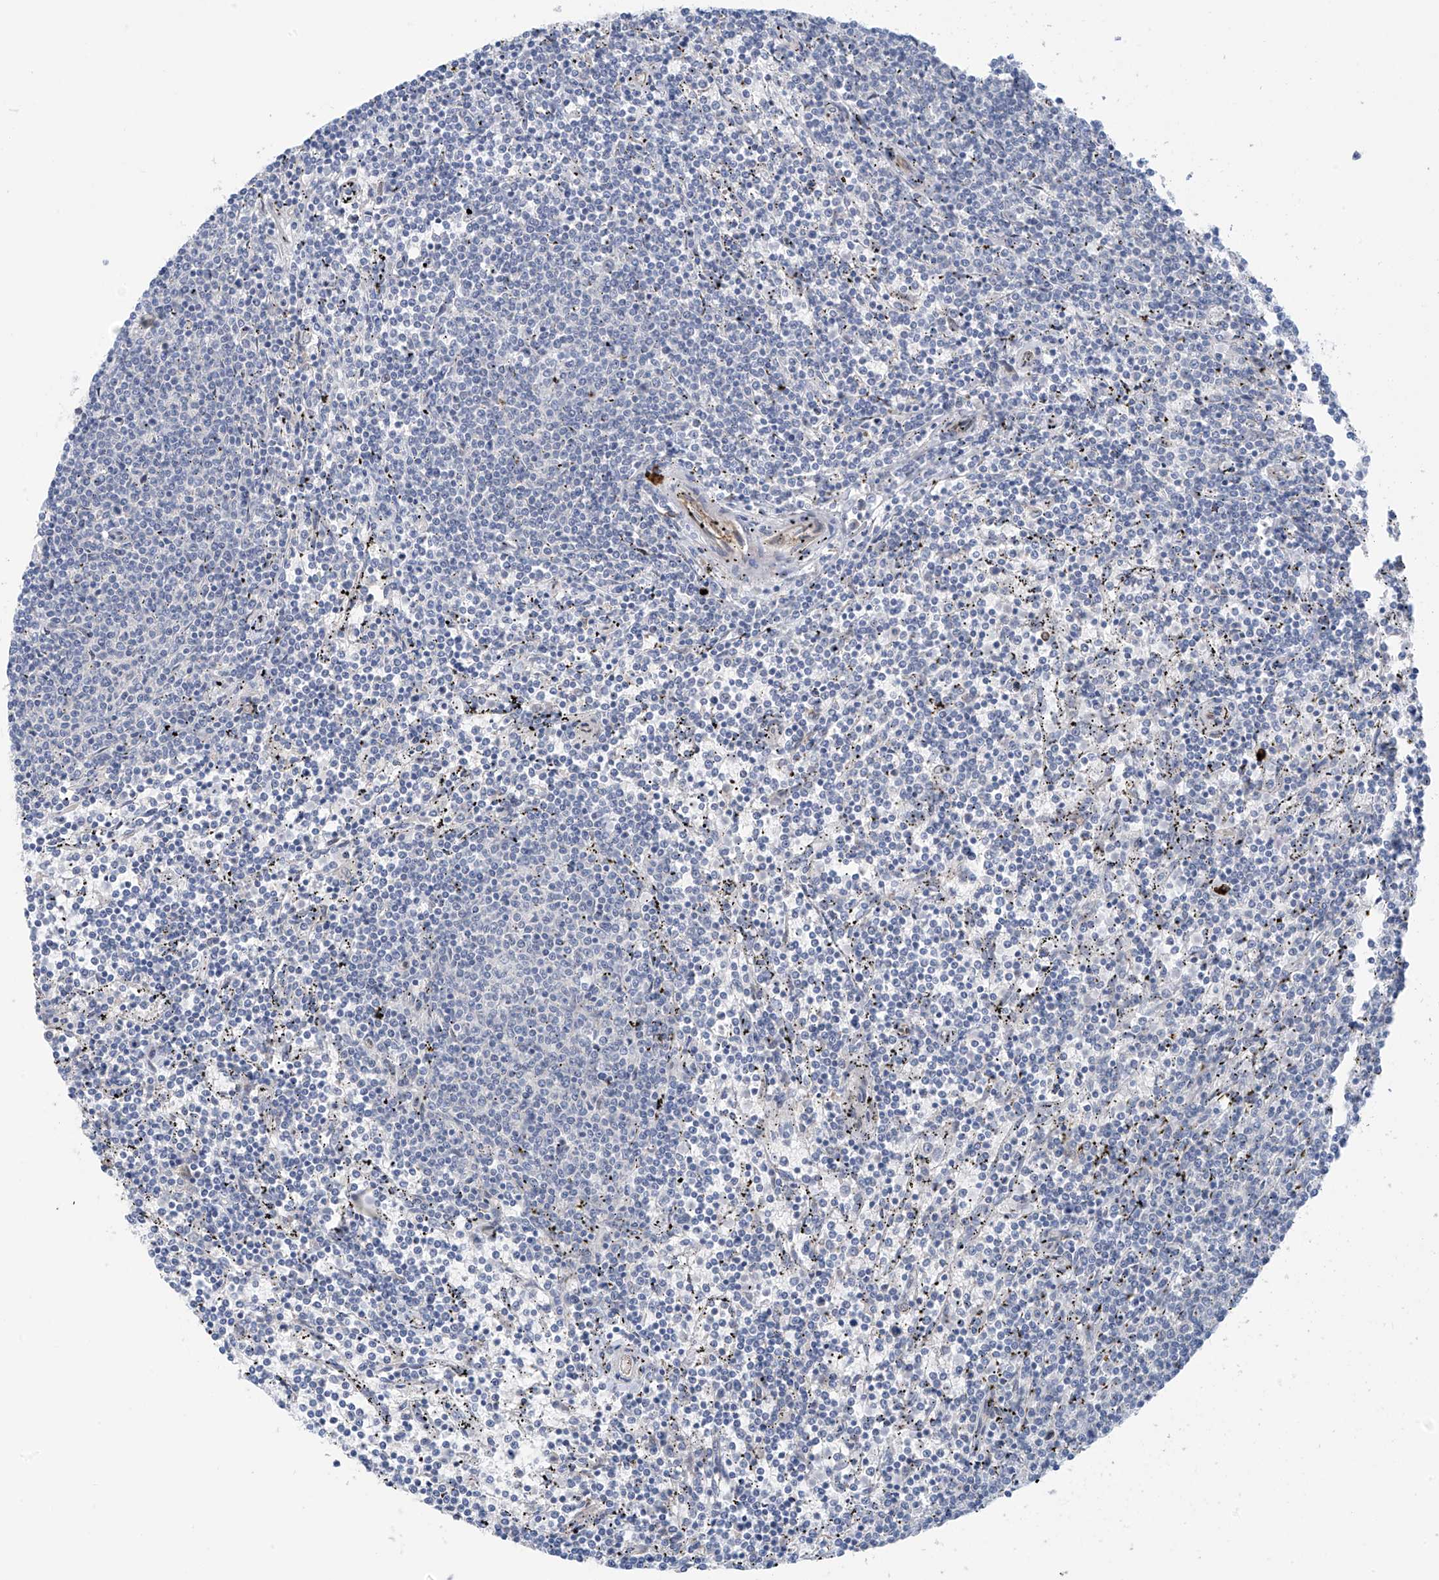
{"staining": {"intensity": "negative", "quantity": "none", "location": "none"}, "tissue": "lymphoma", "cell_type": "Tumor cells", "image_type": "cancer", "snomed": [{"axis": "morphology", "description": "Malignant lymphoma, non-Hodgkin's type, Low grade"}, {"axis": "topography", "description": "Spleen"}], "caption": "Tumor cells are negative for brown protein staining in malignant lymphoma, non-Hodgkin's type (low-grade). (DAB IHC with hematoxylin counter stain).", "gene": "ZNF793", "patient": {"sex": "female", "age": 50}}